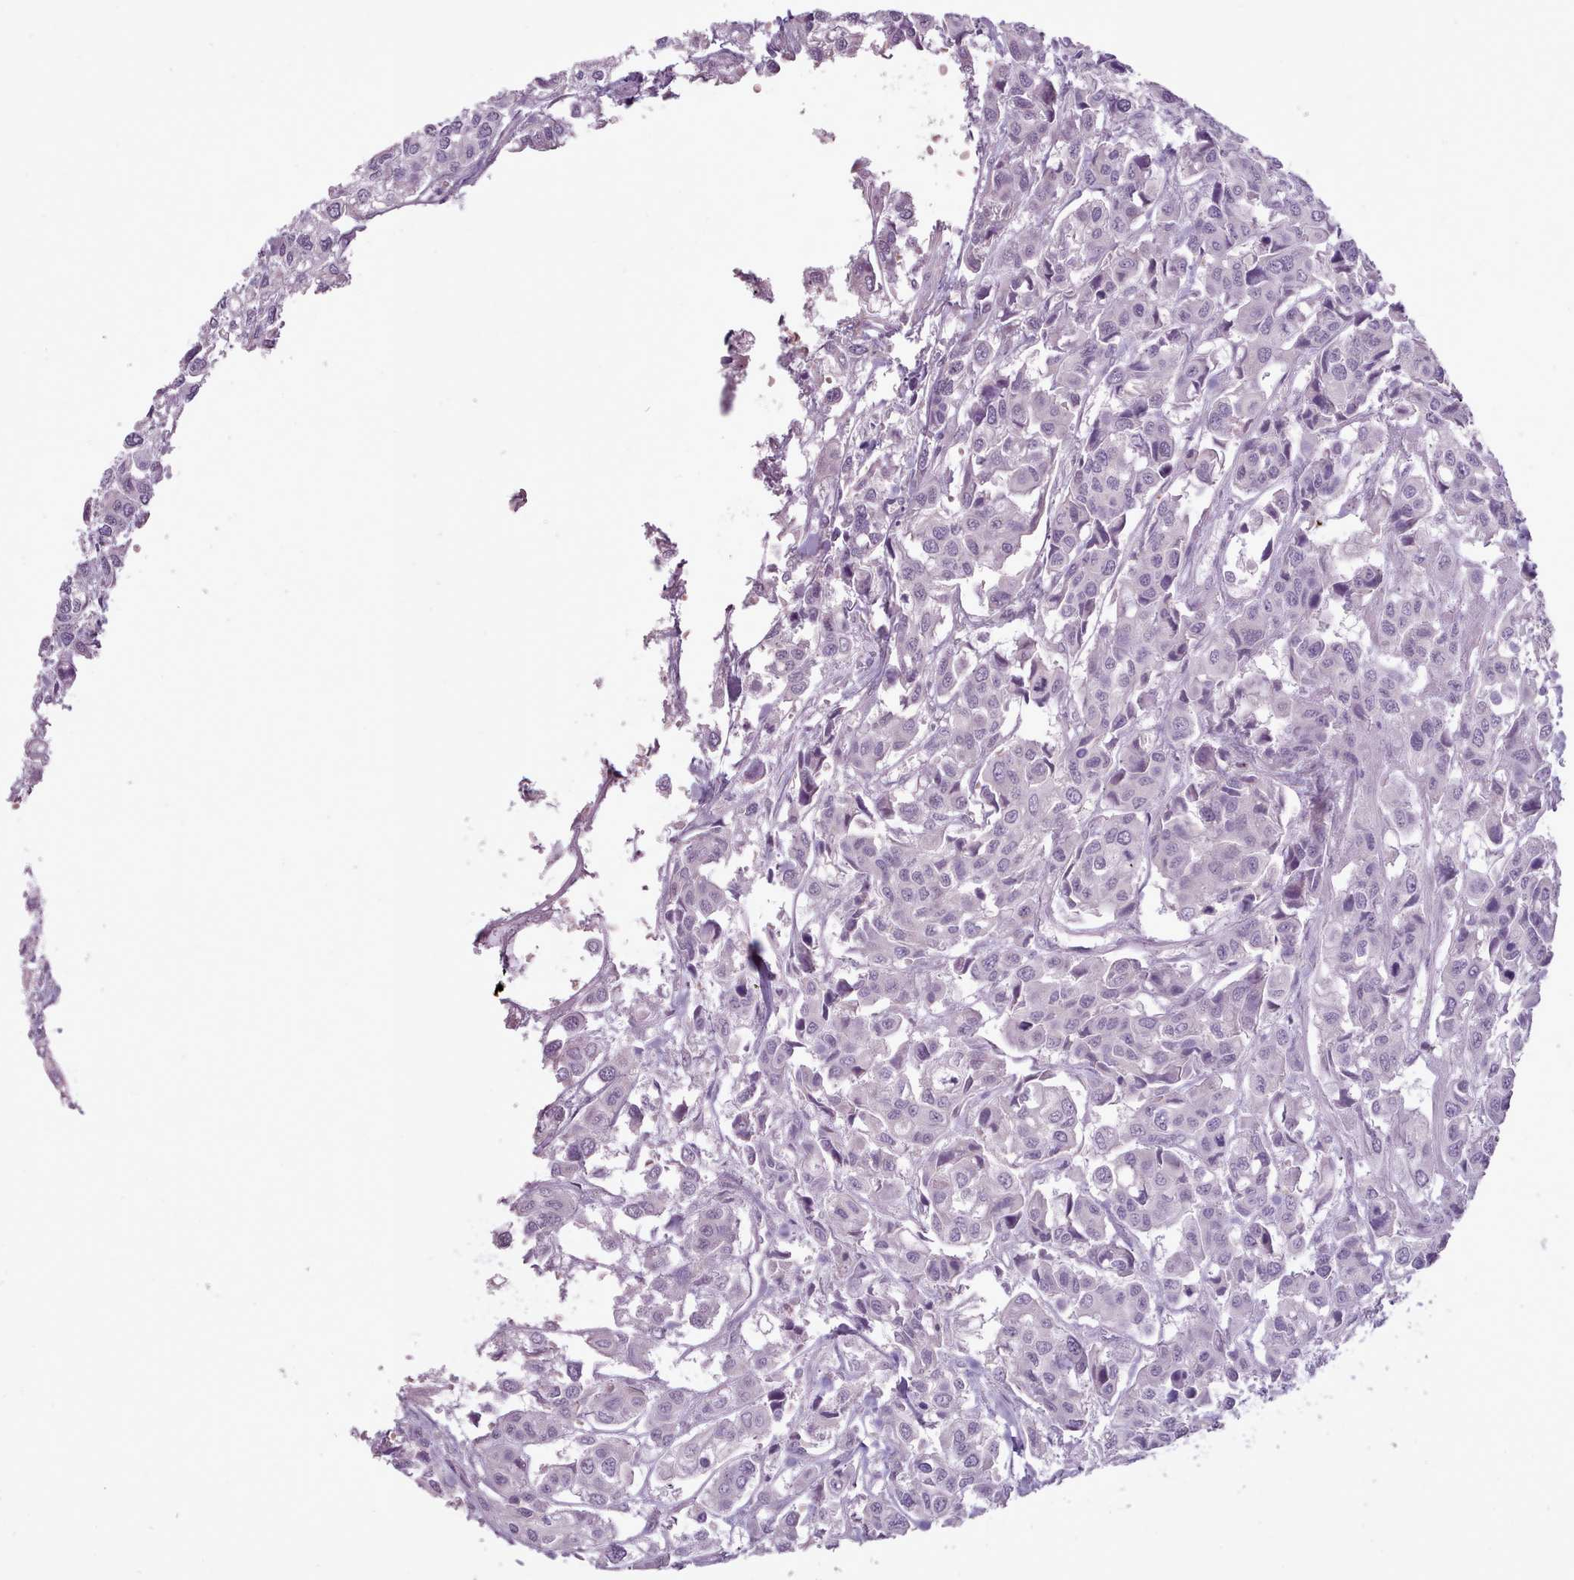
{"staining": {"intensity": "negative", "quantity": "none", "location": "none"}, "tissue": "urothelial cancer", "cell_type": "Tumor cells", "image_type": "cancer", "snomed": [{"axis": "morphology", "description": "Urothelial carcinoma, High grade"}, {"axis": "topography", "description": "Urinary bladder"}], "caption": "Tumor cells are negative for protein expression in human high-grade urothelial carcinoma. Brightfield microscopy of immunohistochemistry stained with DAB (brown) and hematoxylin (blue), captured at high magnification.", "gene": "ATRAID", "patient": {"sex": "male", "age": 67}}